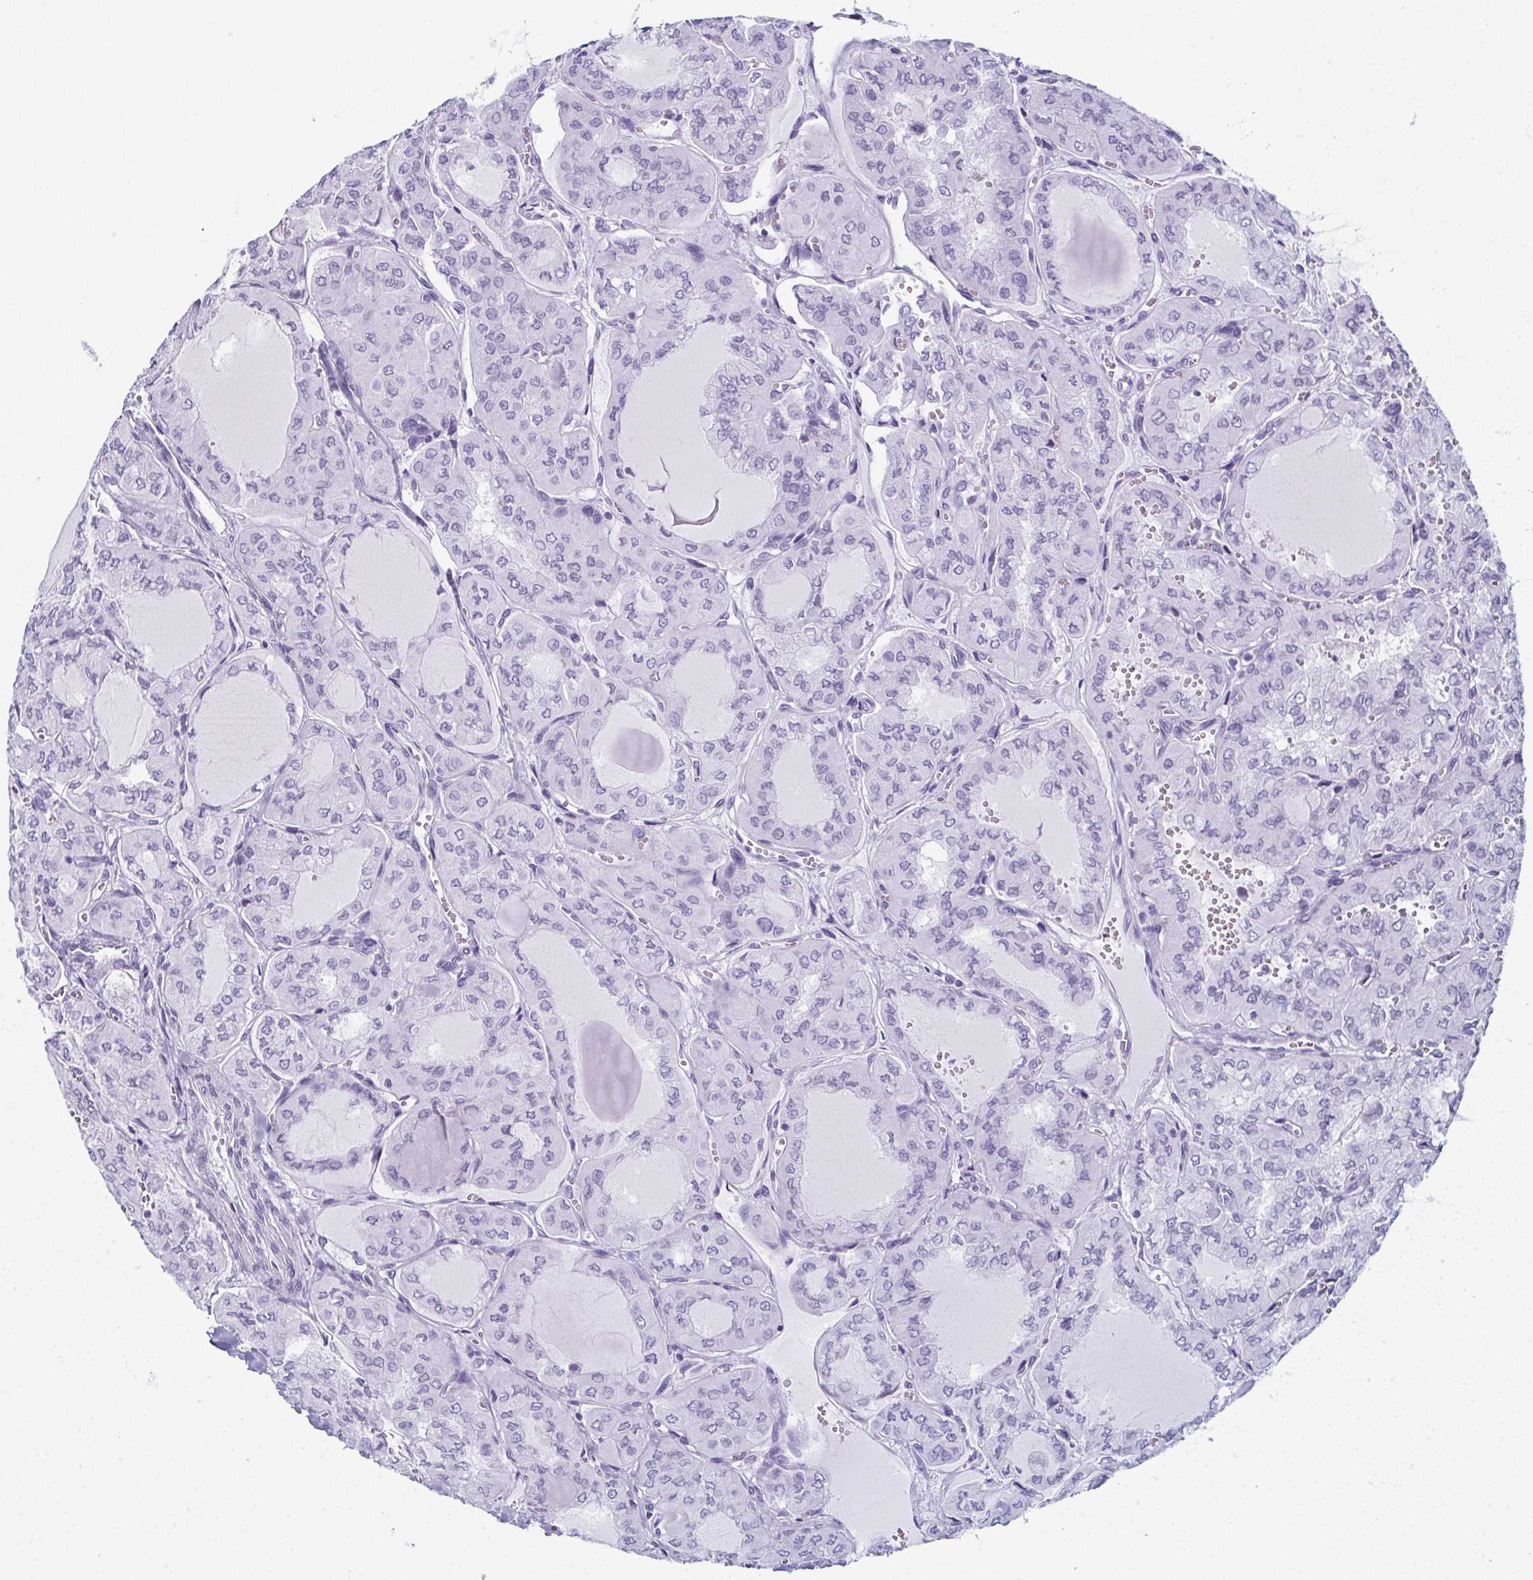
{"staining": {"intensity": "negative", "quantity": "none", "location": "none"}, "tissue": "thyroid cancer", "cell_type": "Tumor cells", "image_type": "cancer", "snomed": [{"axis": "morphology", "description": "Papillary adenocarcinoma, NOS"}, {"axis": "topography", "description": "Thyroid gland"}], "caption": "The IHC histopathology image has no significant staining in tumor cells of thyroid cancer tissue.", "gene": "ENKUR", "patient": {"sex": "male", "age": 20}}